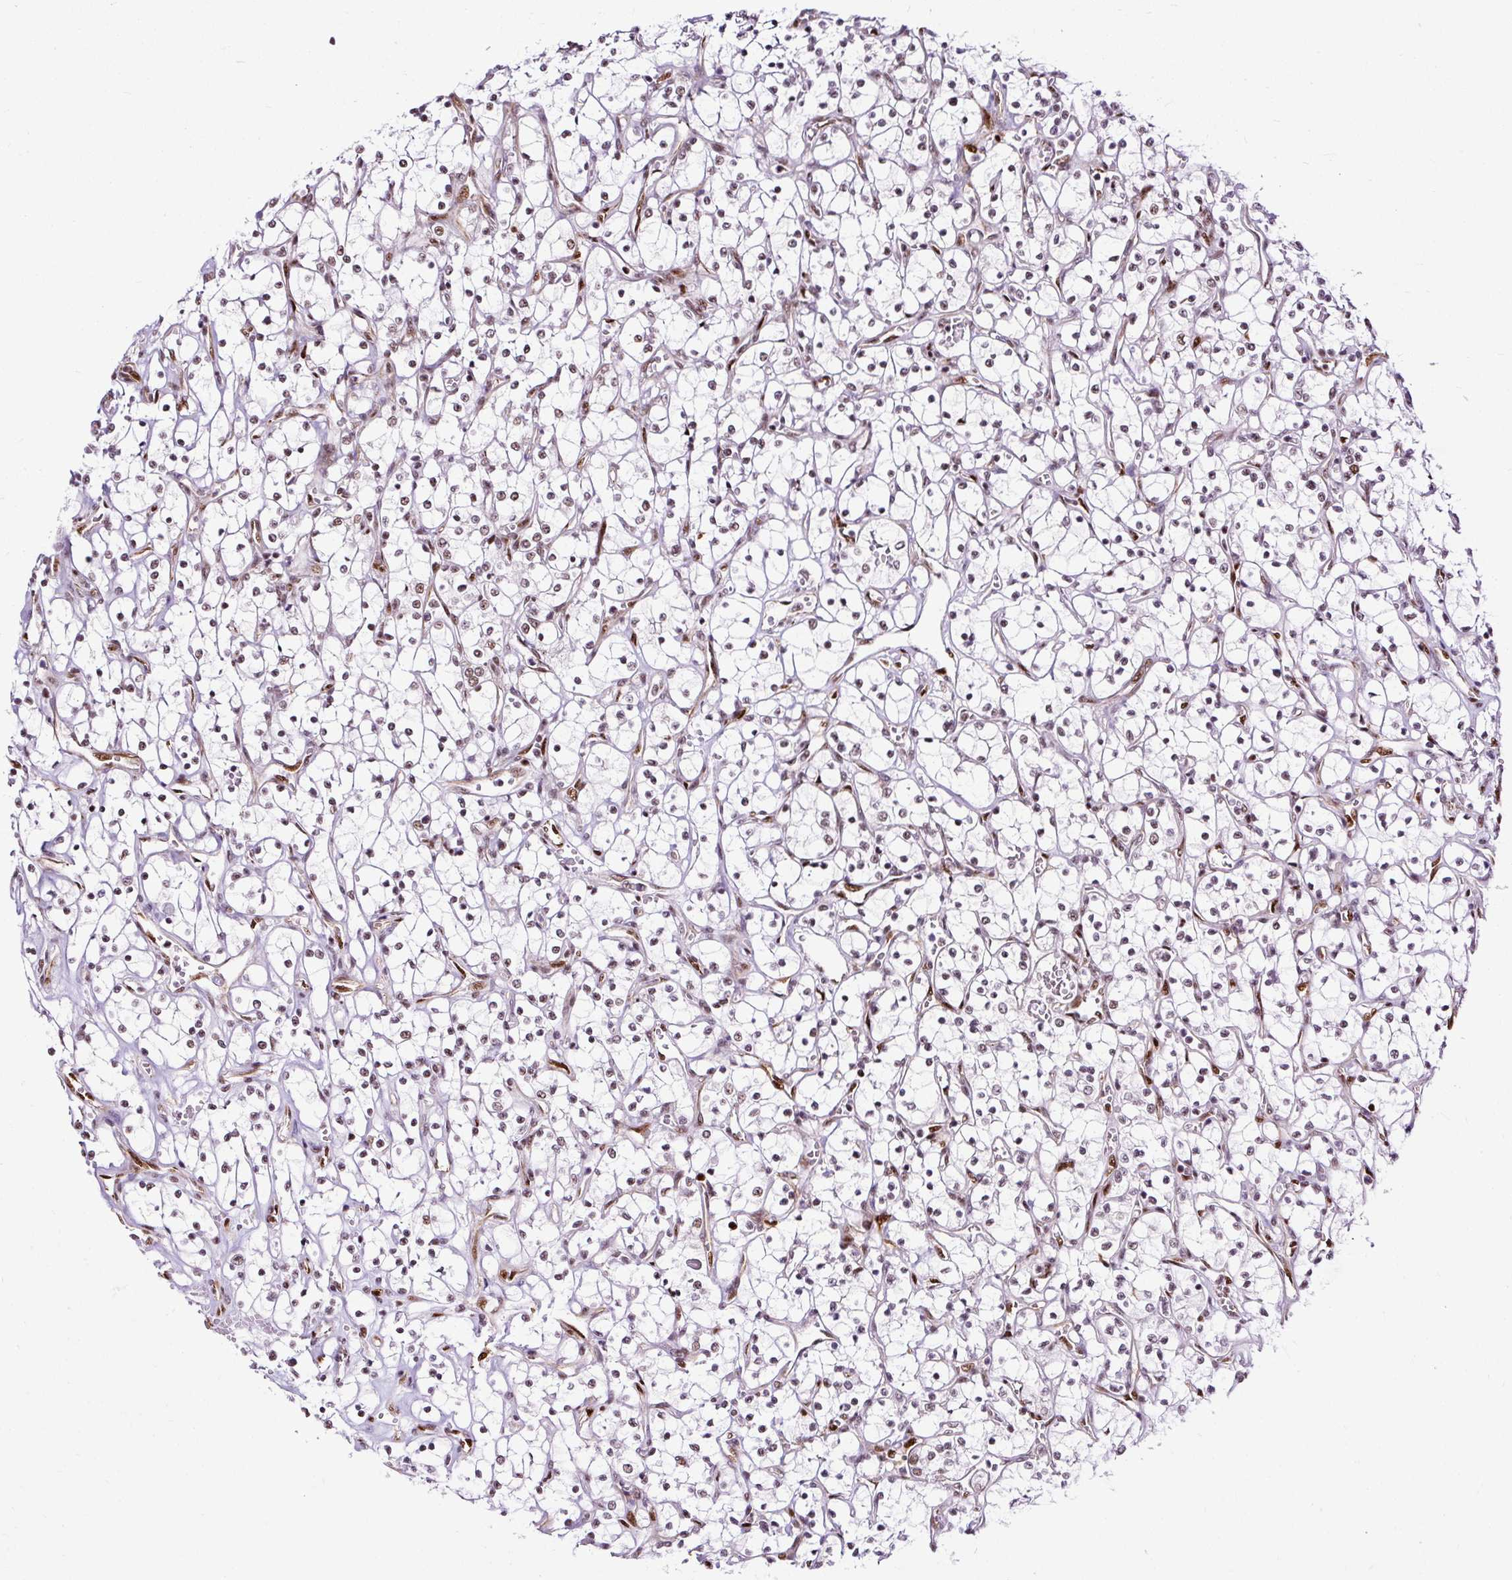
{"staining": {"intensity": "weak", "quantity": "25%-75%", "location": "nuclear"}, "tissue": "renal cancer", "cell_type": "Tumor cells", "image_type": "cancer", "snomed": [{"axis": "morphology", "description": "Adenocarcinoma, NOS"}, {"axis": "topography", "description": "Kidney"}], "caption": "Human renal cancer (adenocarcinoma) stained with a brown dye exhibits weak nuclear positive expression in about 25%-75% of tumor cells.", "gene": "LUC7L2", "patient": {"sex": "female", "age": 69}}